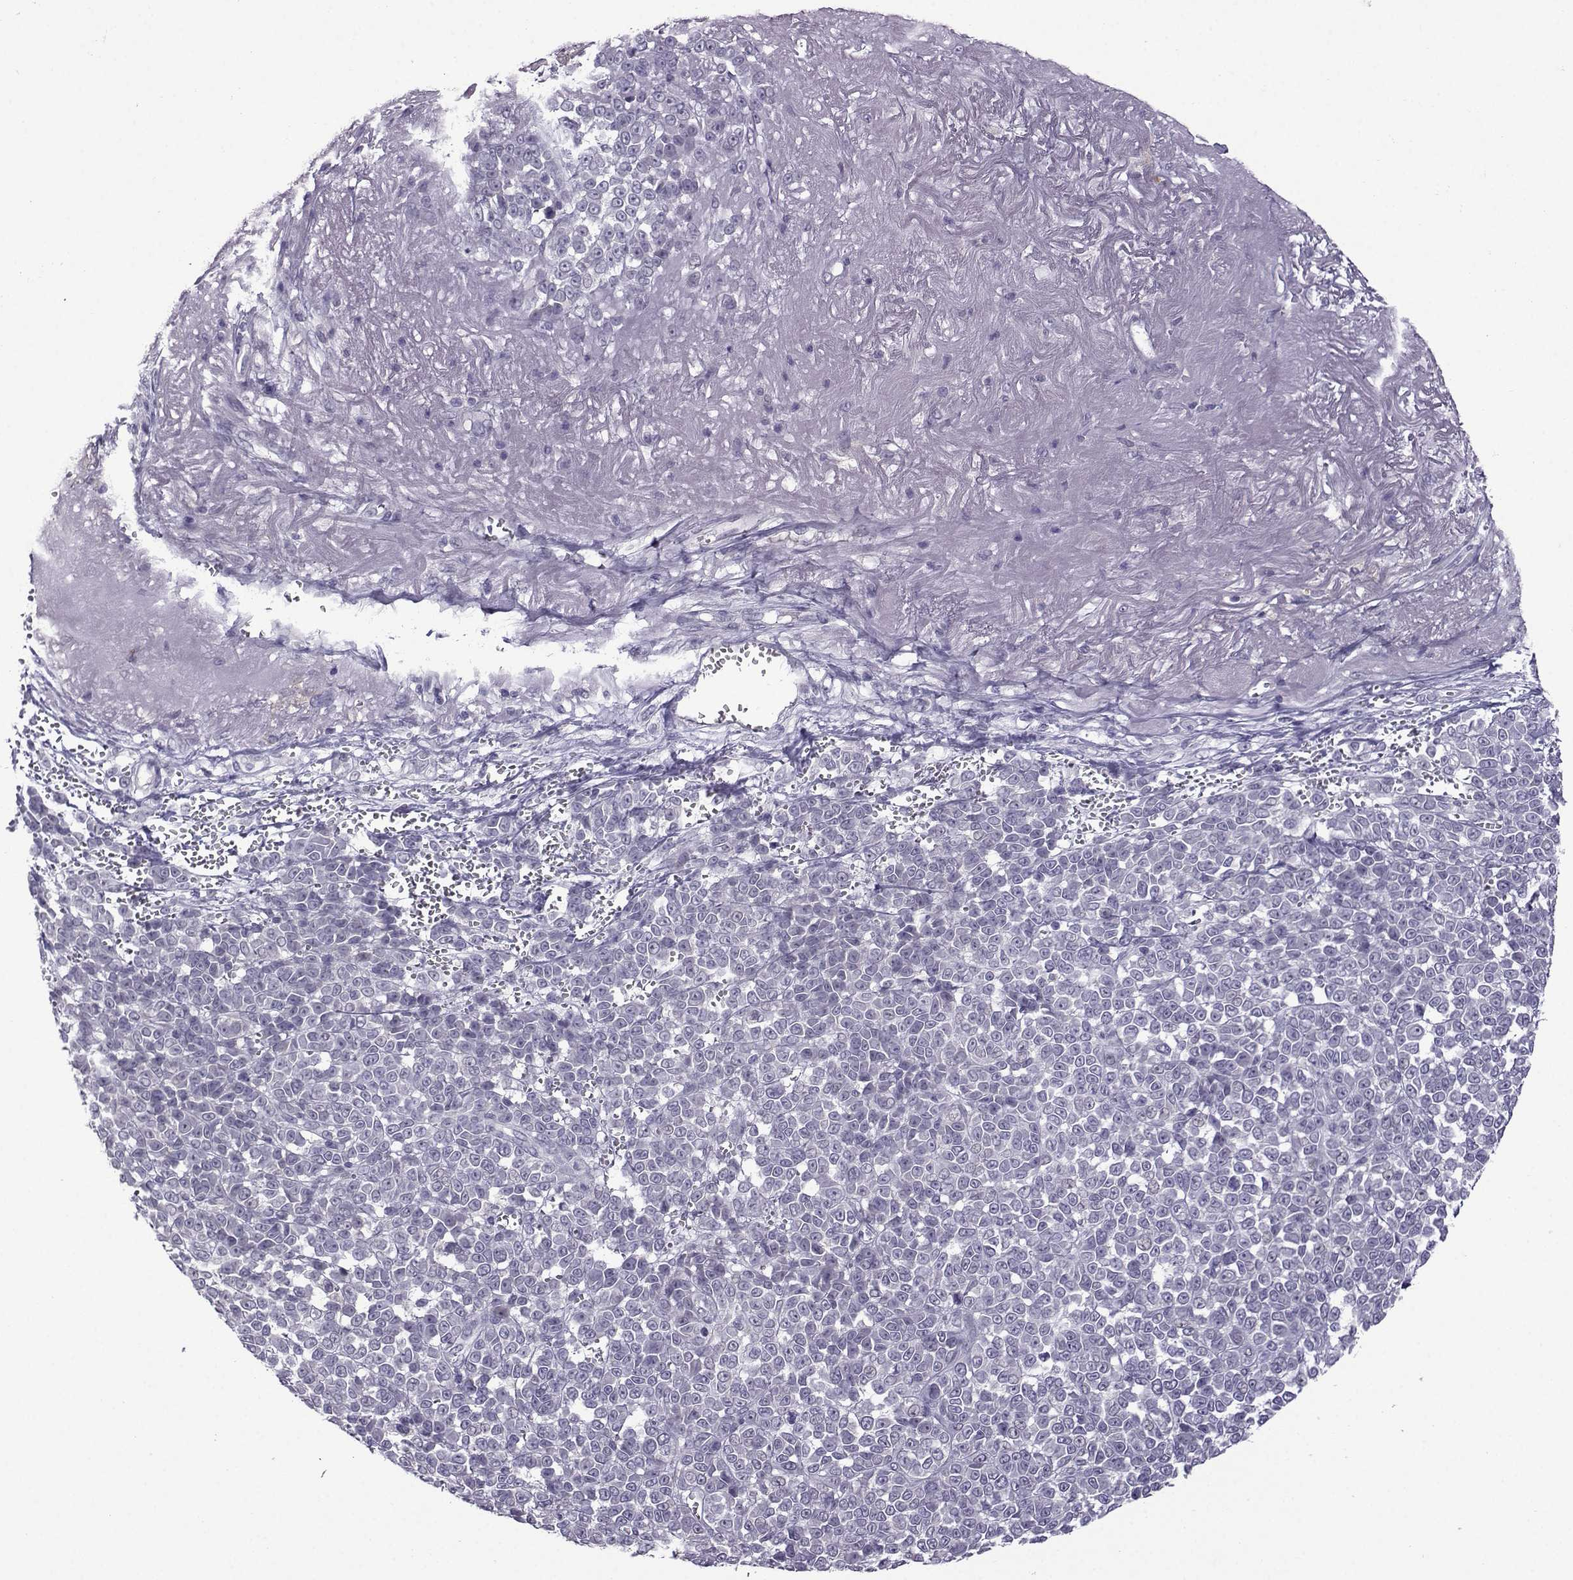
{"staining": {"intensity": "negative", "quantity": "none", "location": "none"}, "tissue": "melanoma", "cell_type": "Tumor cells", "image_type": "cancer", "snomed": [{"axis": "morphology", "description": "Malignant melanoma, NOS"}, {"axis": "topography", "description": "Skin"}], "caption": "Malignant melanoma was stained to show a protein in brown. There is no significant staining in tumor cells. (Brightfield microscopy of DAB IHC at high magnification).", "gene": "CRYBB1", "patient": {"sex": "female", "age": 95}}